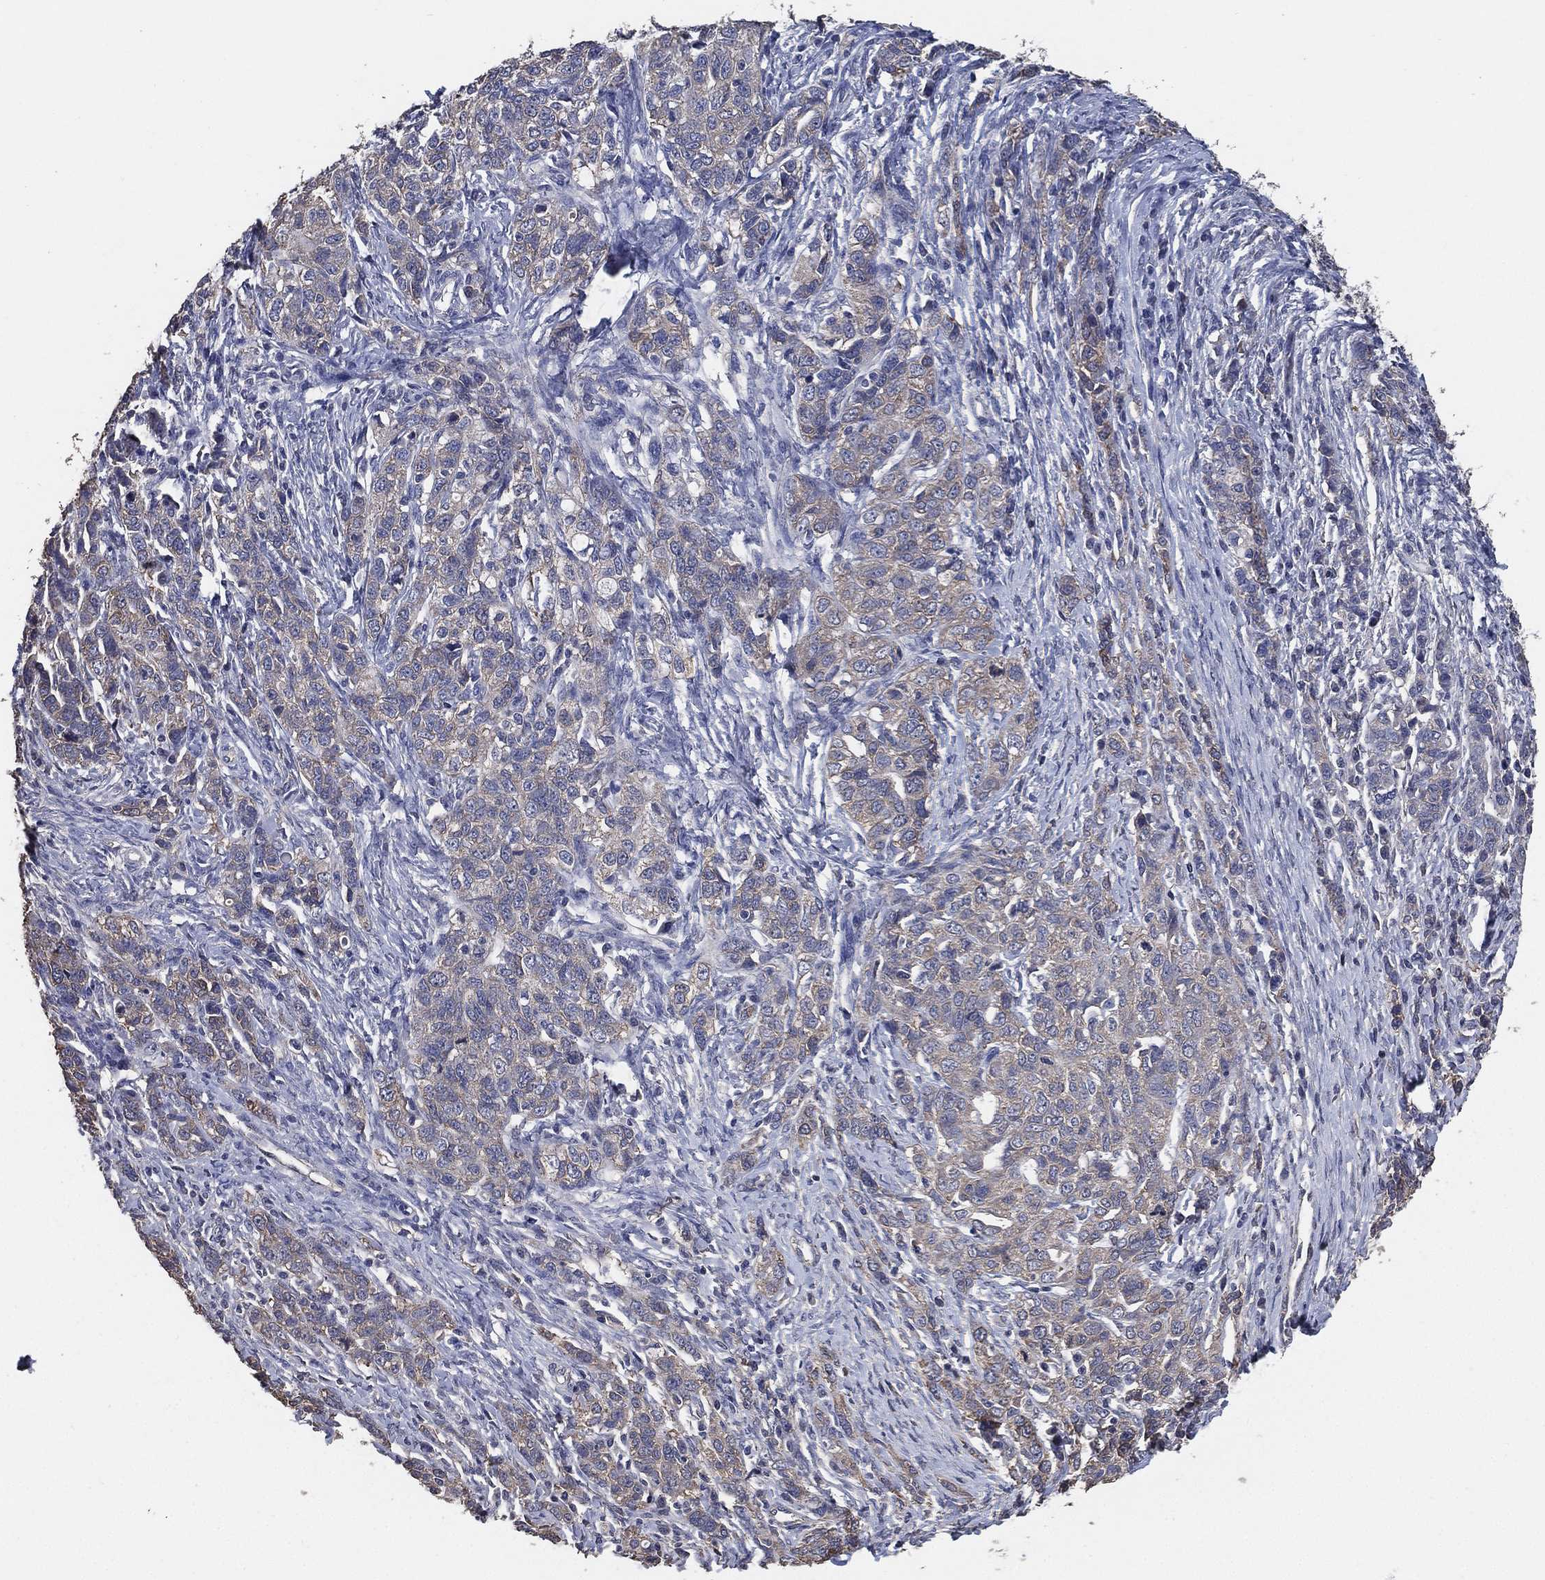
{"staining": {"intensity": "weak", "quantity": "<25%", "location": "cytoplasmic/membranous"}, "tissue": "ovarian cancer", "cell_type": "Tumor cells", "image_type": "cancer", "snomed": [{"axis": "morphology", "description": "Cystadenocarcinoma, serous, NOS"}, {"axis": "topography", "description": "Ovary"}], "caption": "Micrograph shows no significant protein expression in tumor cells of ovarian serous cystadenocarcinoma. The staining was performed using DAB (3,3'-diaminobenzidine) to visualize the protein expression in brown, while the nuclei were stained in blue with hematoxylin (Magnification: 20x).", "gene": "KLK5", "patient": {"sex": "female", "age": 71}}